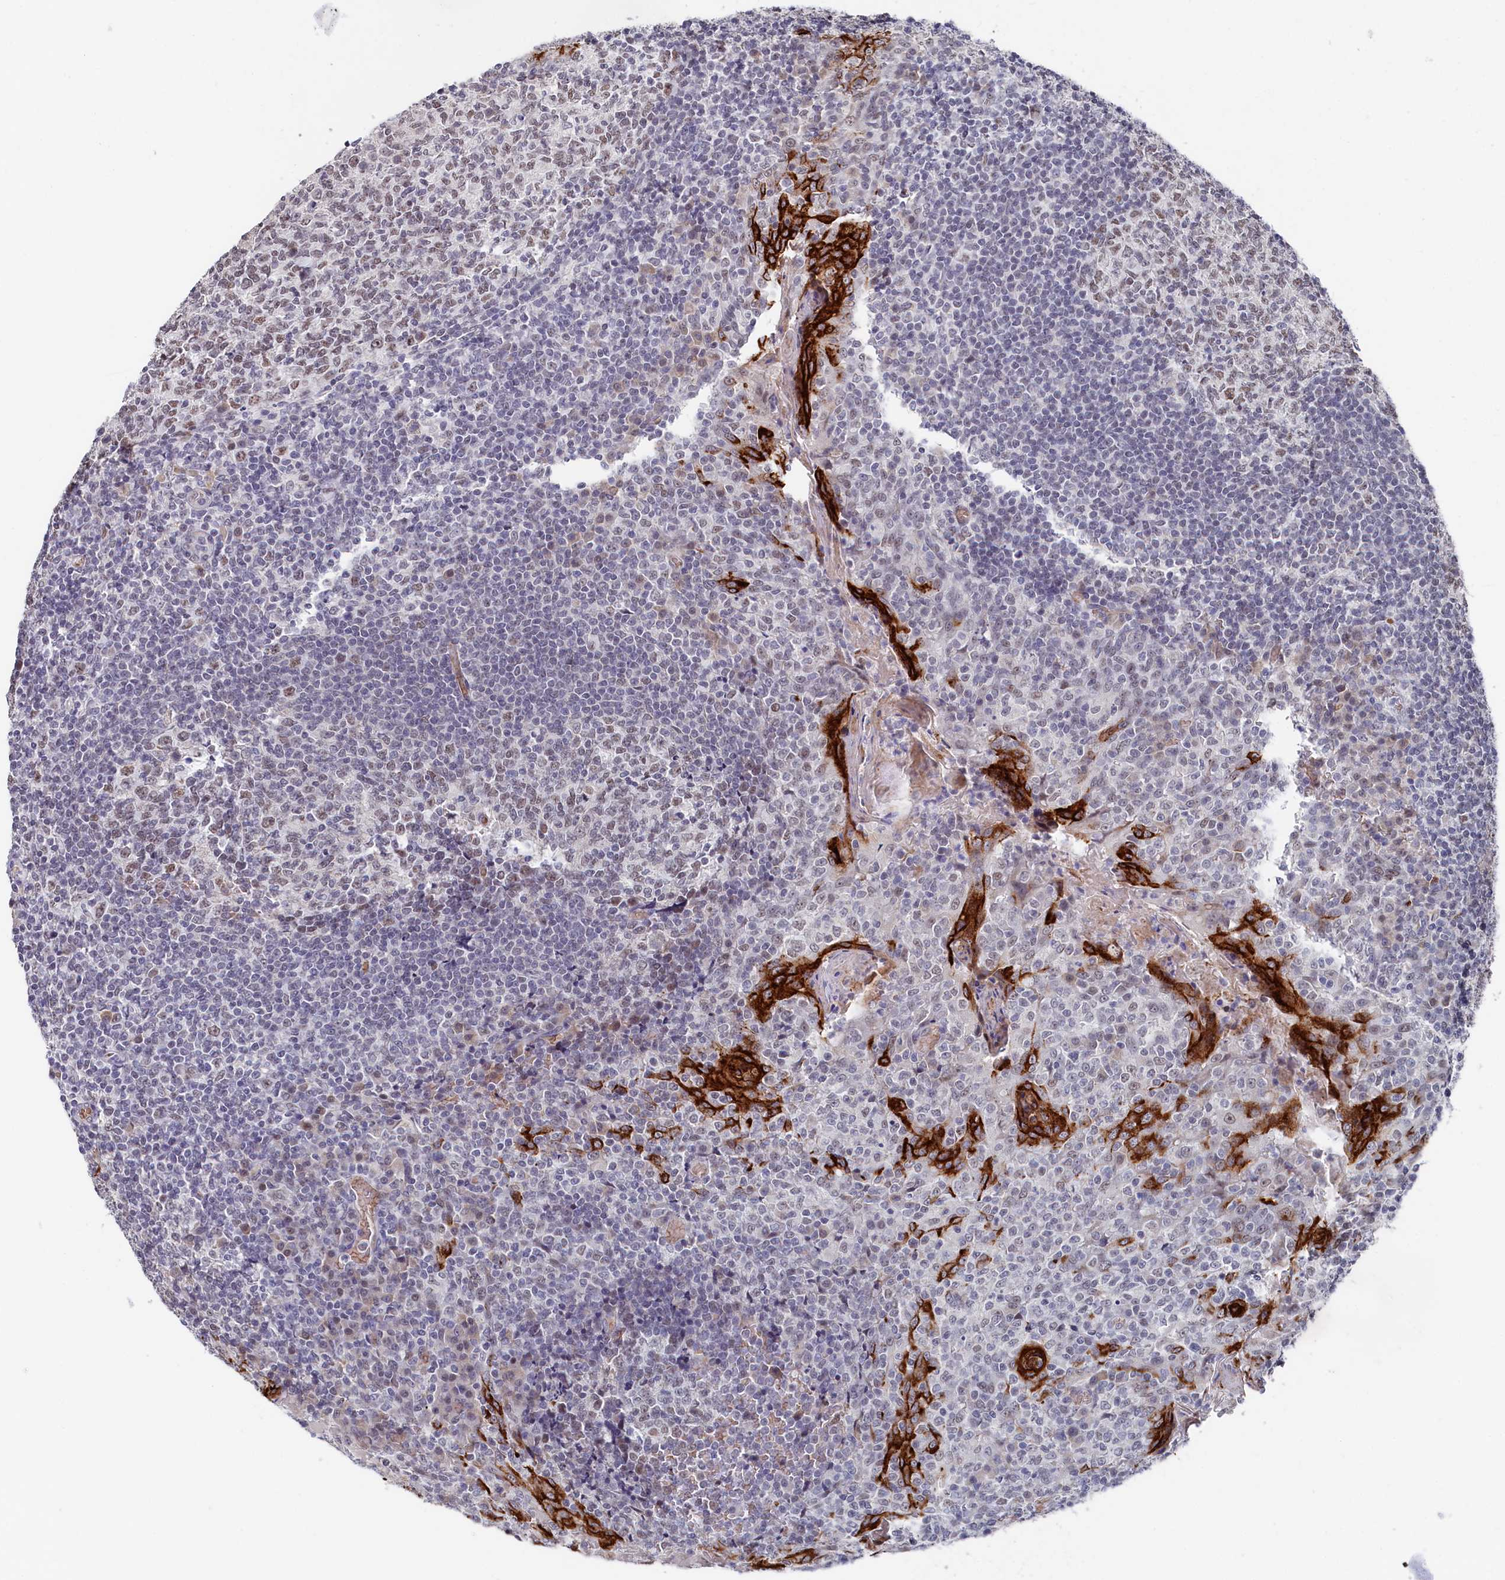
{"staining": {"intensity": "moderate", "quantity": "25%-75%", "location": "nuclear"}, "tissue": "tonsil", "cell_type": "Germinal center cells", "image_type": "normal", "snomed": [{"axis": "morphology", "description": "Normal tissue, NOS"}, {"axis": "topography", "description": "Tonsil"}], "caption": "Protein staining reveals moderate nuclear expression in approximately 25%-75% of germinal center cells in benign tonsil.", "gene": "TIGD4", "patient": {"sex": "female", "age": 19}}